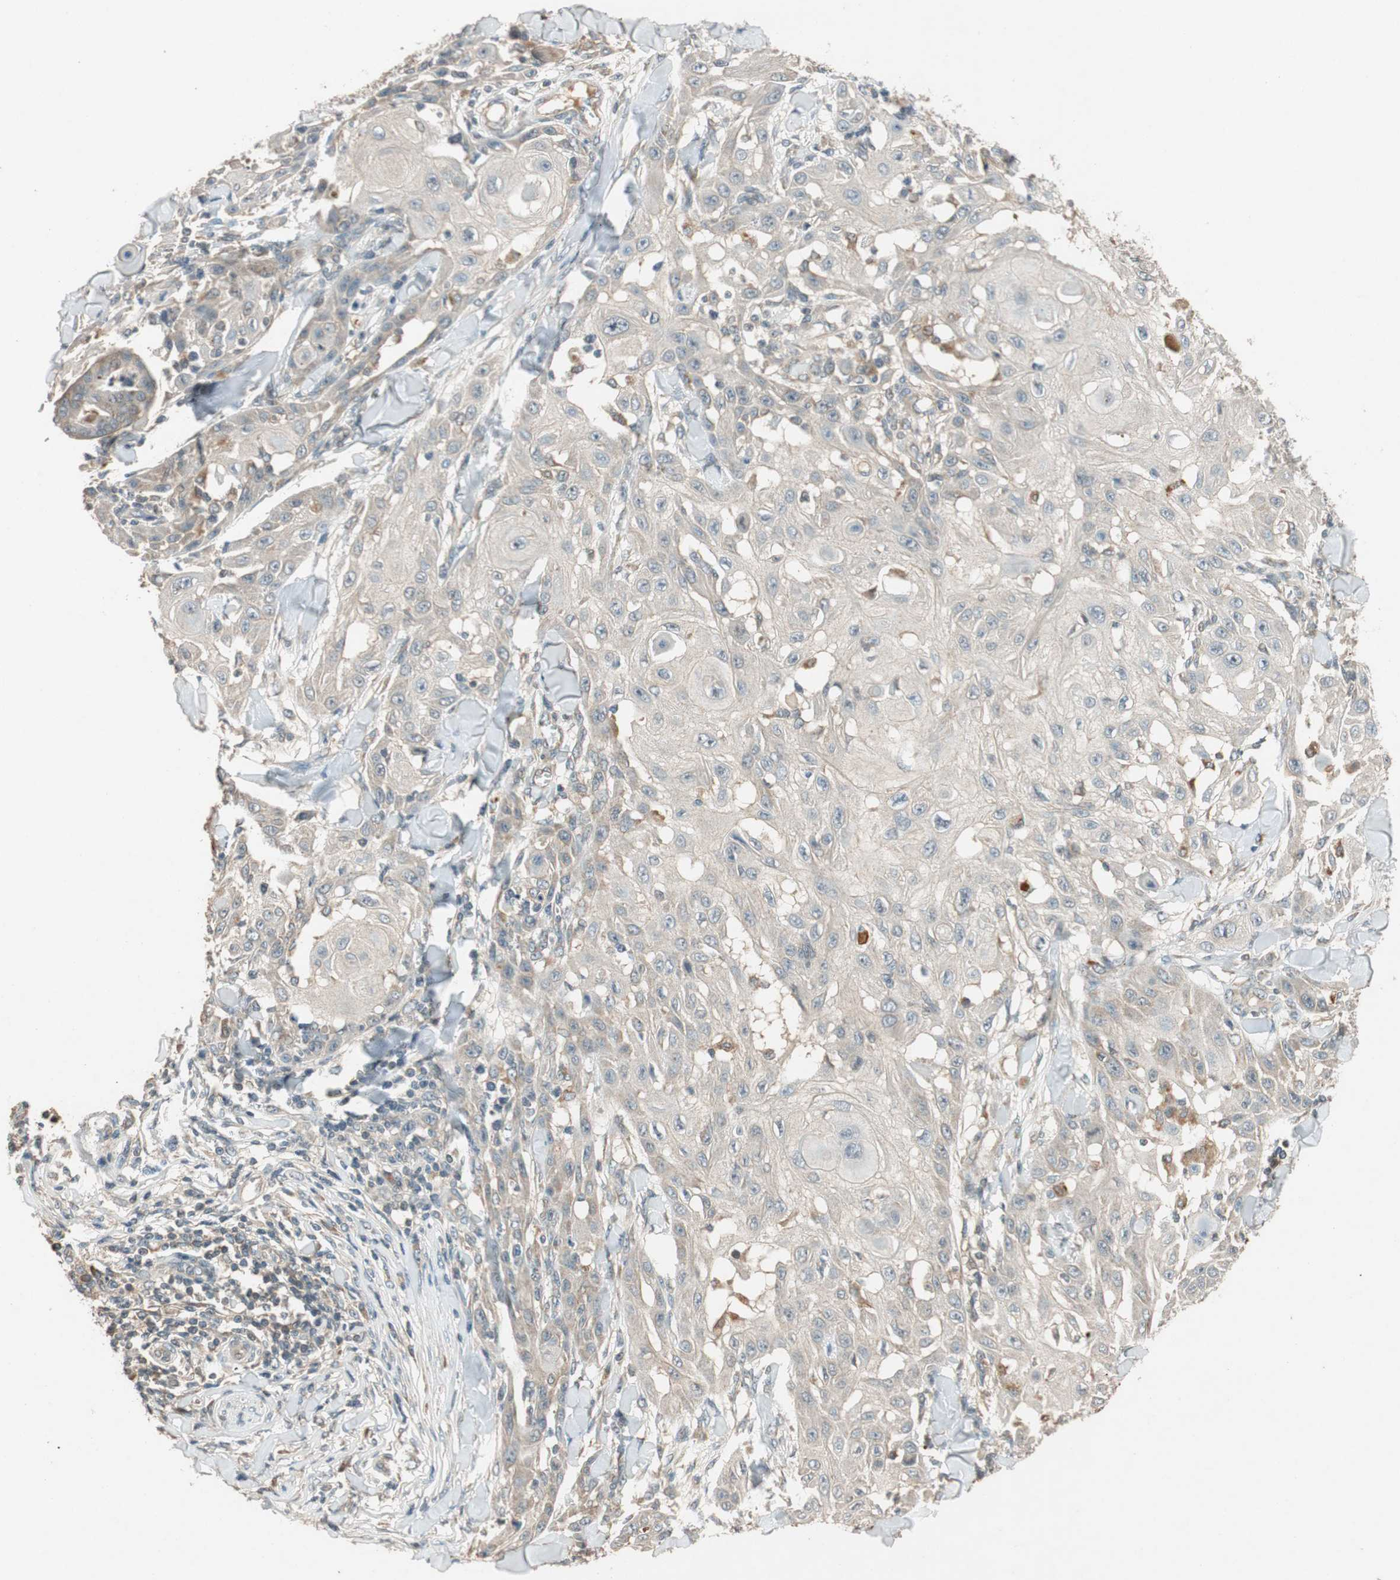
{"staining": {"intensity": "weak", "quantity": ">75%", "location": "cytoplasmic/membranous"}, "tissue": "skin cancer", "cell_type": "Tumor cells", "image_type": "cancer", "snomed": [{"axis": "morphology", "description": "Squamous cell carcinoma, NOS"}, {"axis": "topography", "description": "Skin"}], "caption": "Skin squamous cell carcinoma tissue exhibits weak cytoplasmic/membranous positivity in approximately >75% of tumor cells", "gene": "GLB1", "patient": {"sex": "male", "age": 24}}